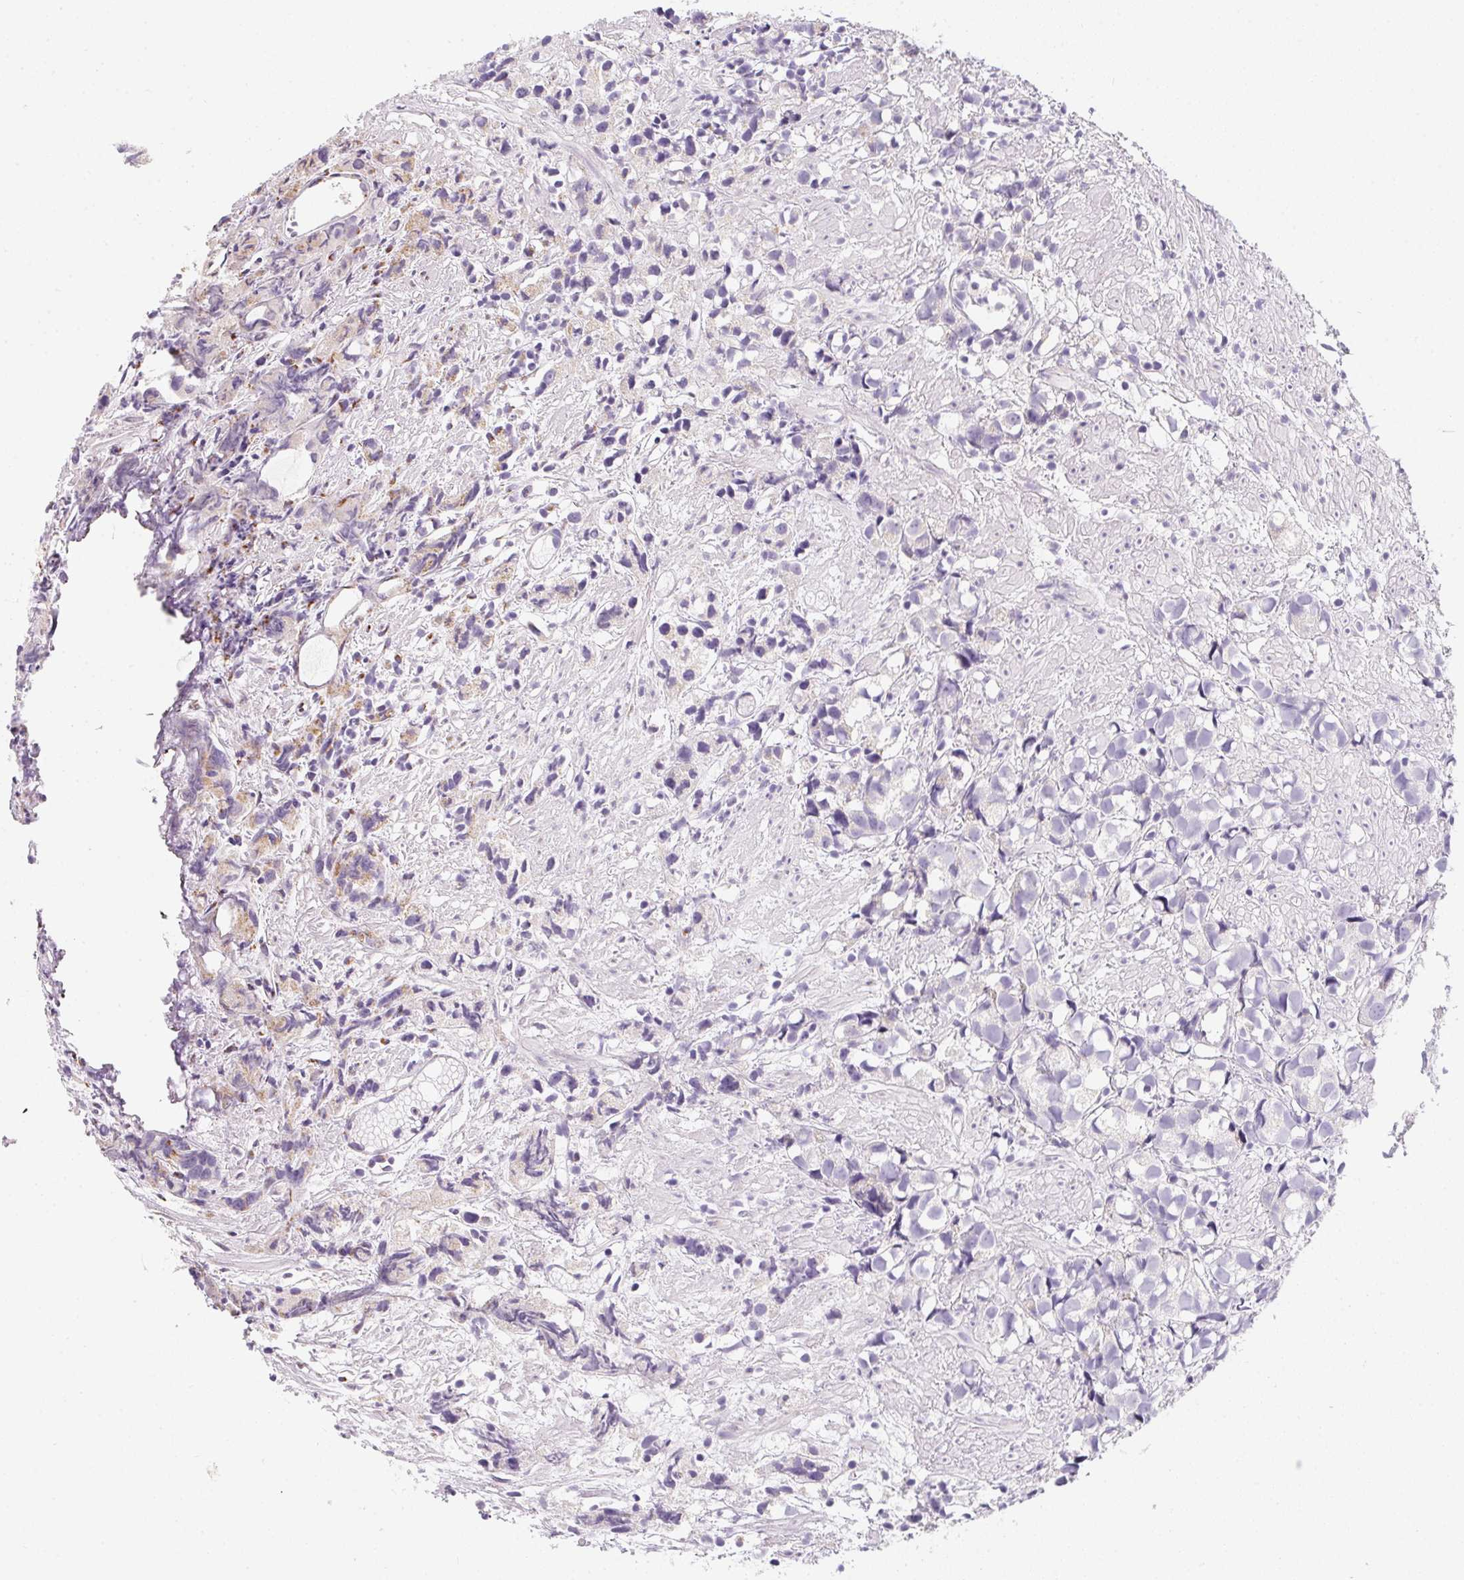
{"staining": {"intensity": "moderate", "quantity": "<25%", "location": "cytoplasmic/membranous"}, "tissue": "prostate cancer", "cell_type": "Tumor cells", "image_type": "cancer", "snomed": [{"axis": "morphology", "description": "Adenocarcinoma, High grade"}, {"axis": "topography", "description": "Prostate"}], "caption": "Immunohistochemistry of human prostate cancer exhibits low levels of moderate cytoplasmic/membranous expression in about <25% of tumor cells. (brown staining indicates protein expression, while blue staining denotes nuclei).", "gene": "MAP1A", "patient": {"sex": "male", "age": 68}}